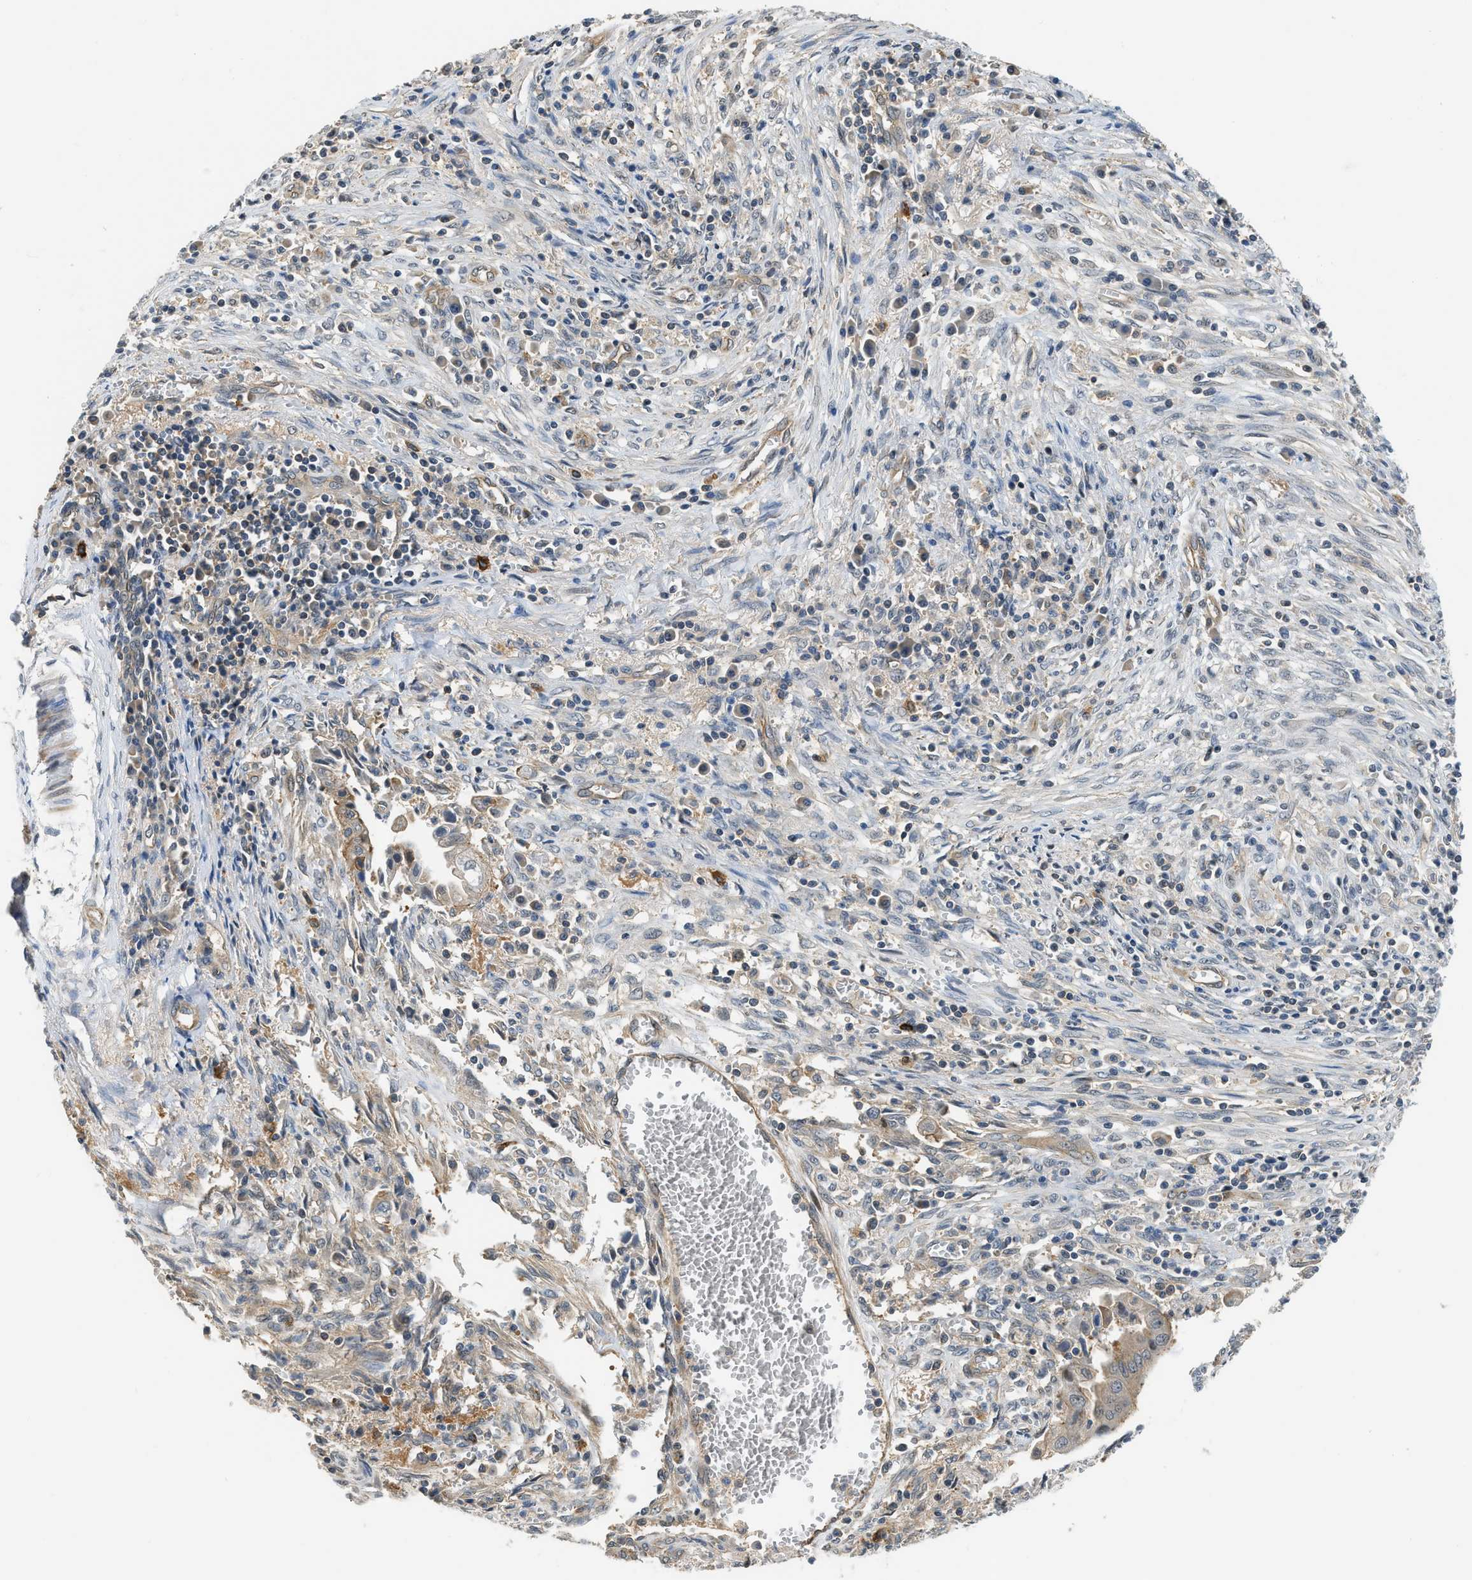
{"staining": {"intensity": "weak", "quantity": "<25%", "location": "cytoplasmic/membranous,nuclear"}, "tissue": "cervical cancer", "cell_type": "Tumor cells", "image_type": "cancer", "snomed": [{"axis": "morphology", "description": "Adenocarcinoma, NOS"}, {"axis": "topography", "description": "Cervix"}], "caption": "IHC image of neoplastic tissue: cervical cancer stained with DAB (3,3'-diaminobenzidine) displays no significant protein staining in tumor cells.", "gene": "CBLB", "patient": {"sex": "female", "age": 44}}